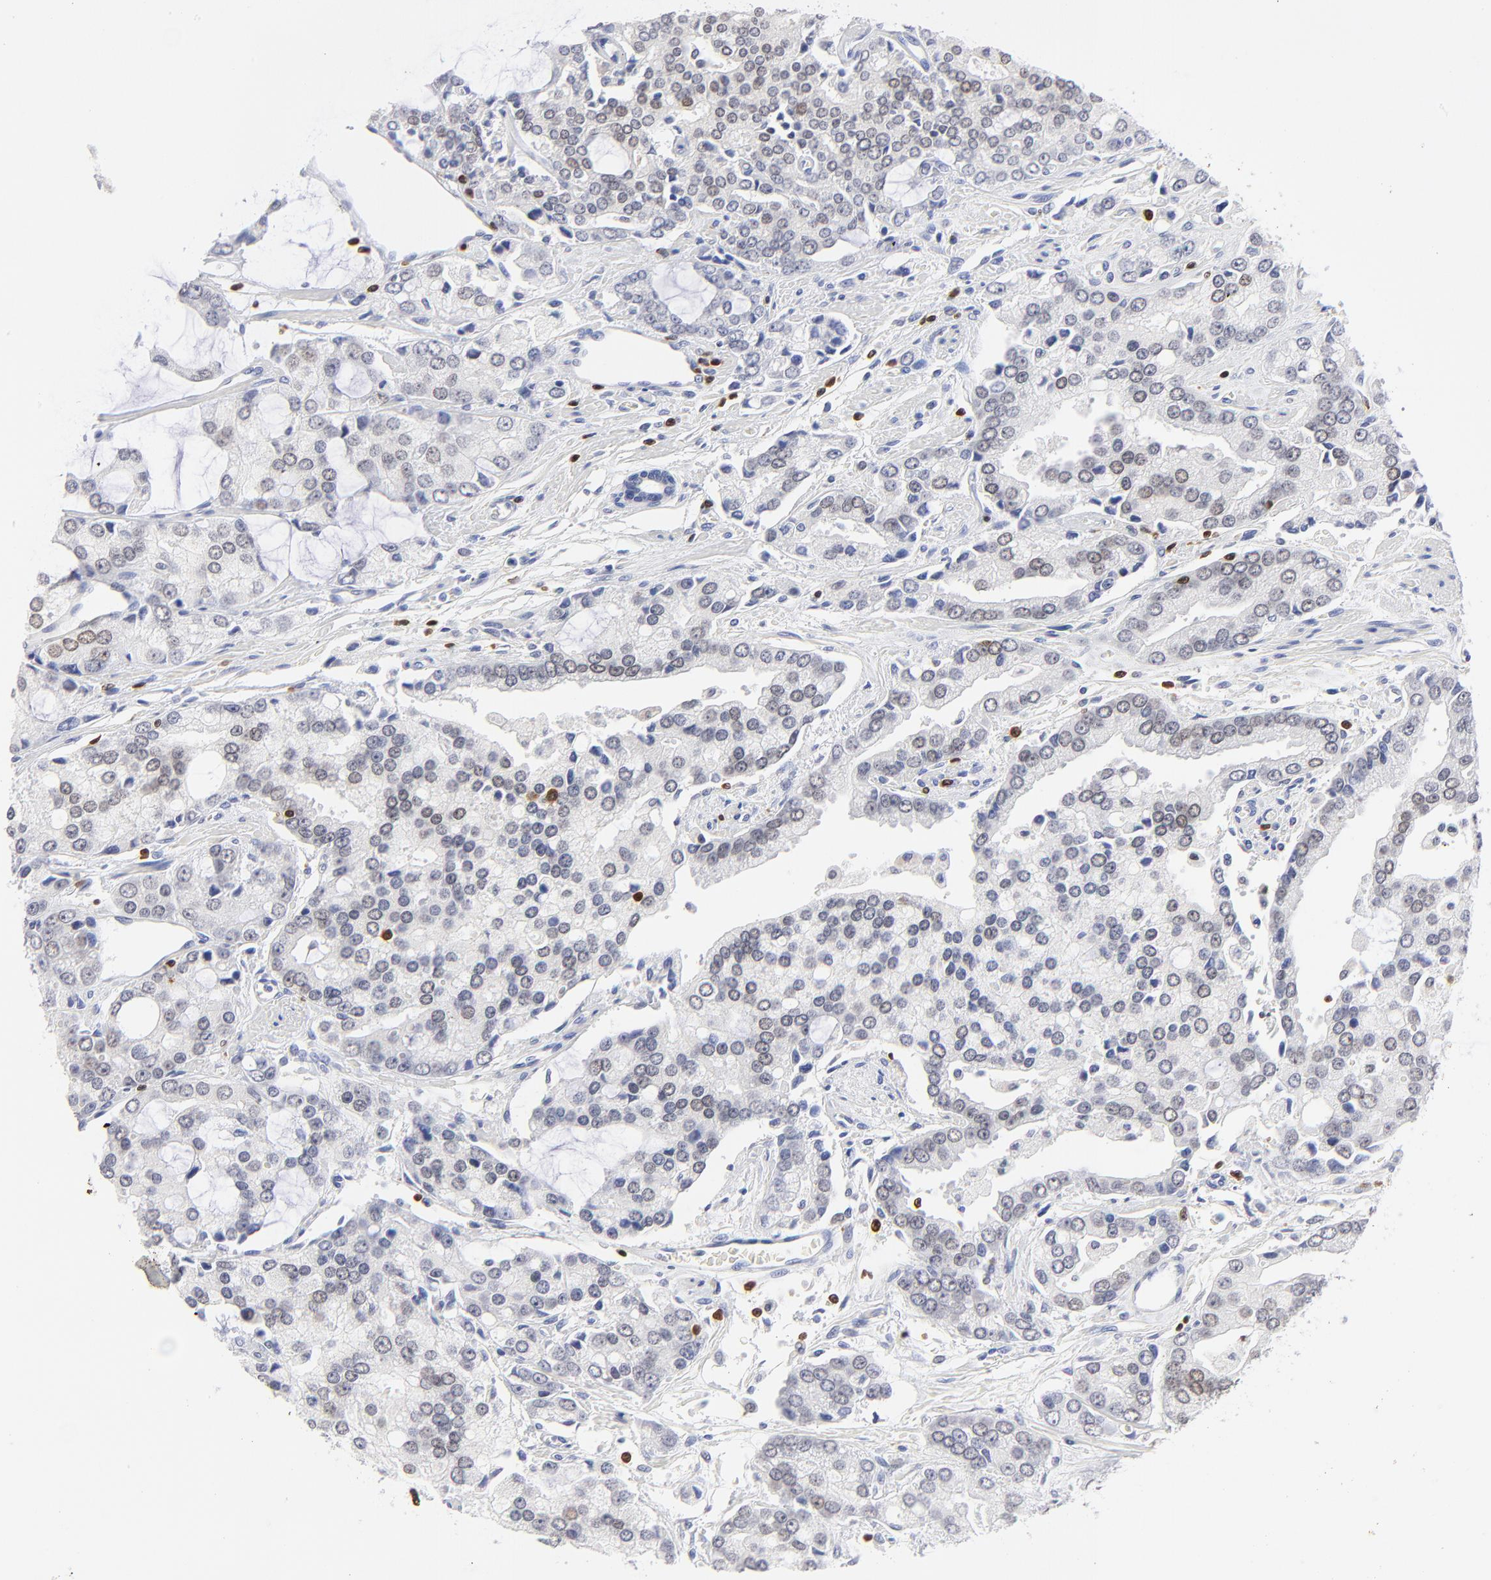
{"staining": {"intensity": "moderate", "quantity": "25%-75%", "location": "cytoplasmic/membranous"}, "tissue": "prostate cancer", "cell_type": "Tumor cells", "image_type": "cancer", "snomed": [{"axis": "morphology", "description": "Adenocarcinoma, High grade"}, {"axis": "topography", "description": "Prostate"}], "caption": "This is a photomicrograph of immunohistochemistry (IHC) staining of prostate cancer, which shows moderate expression in the cytoplasmic/membranous of tumor cells.", "gene": "ZAP70", "patient": {"sex": "male", "age": 67}}